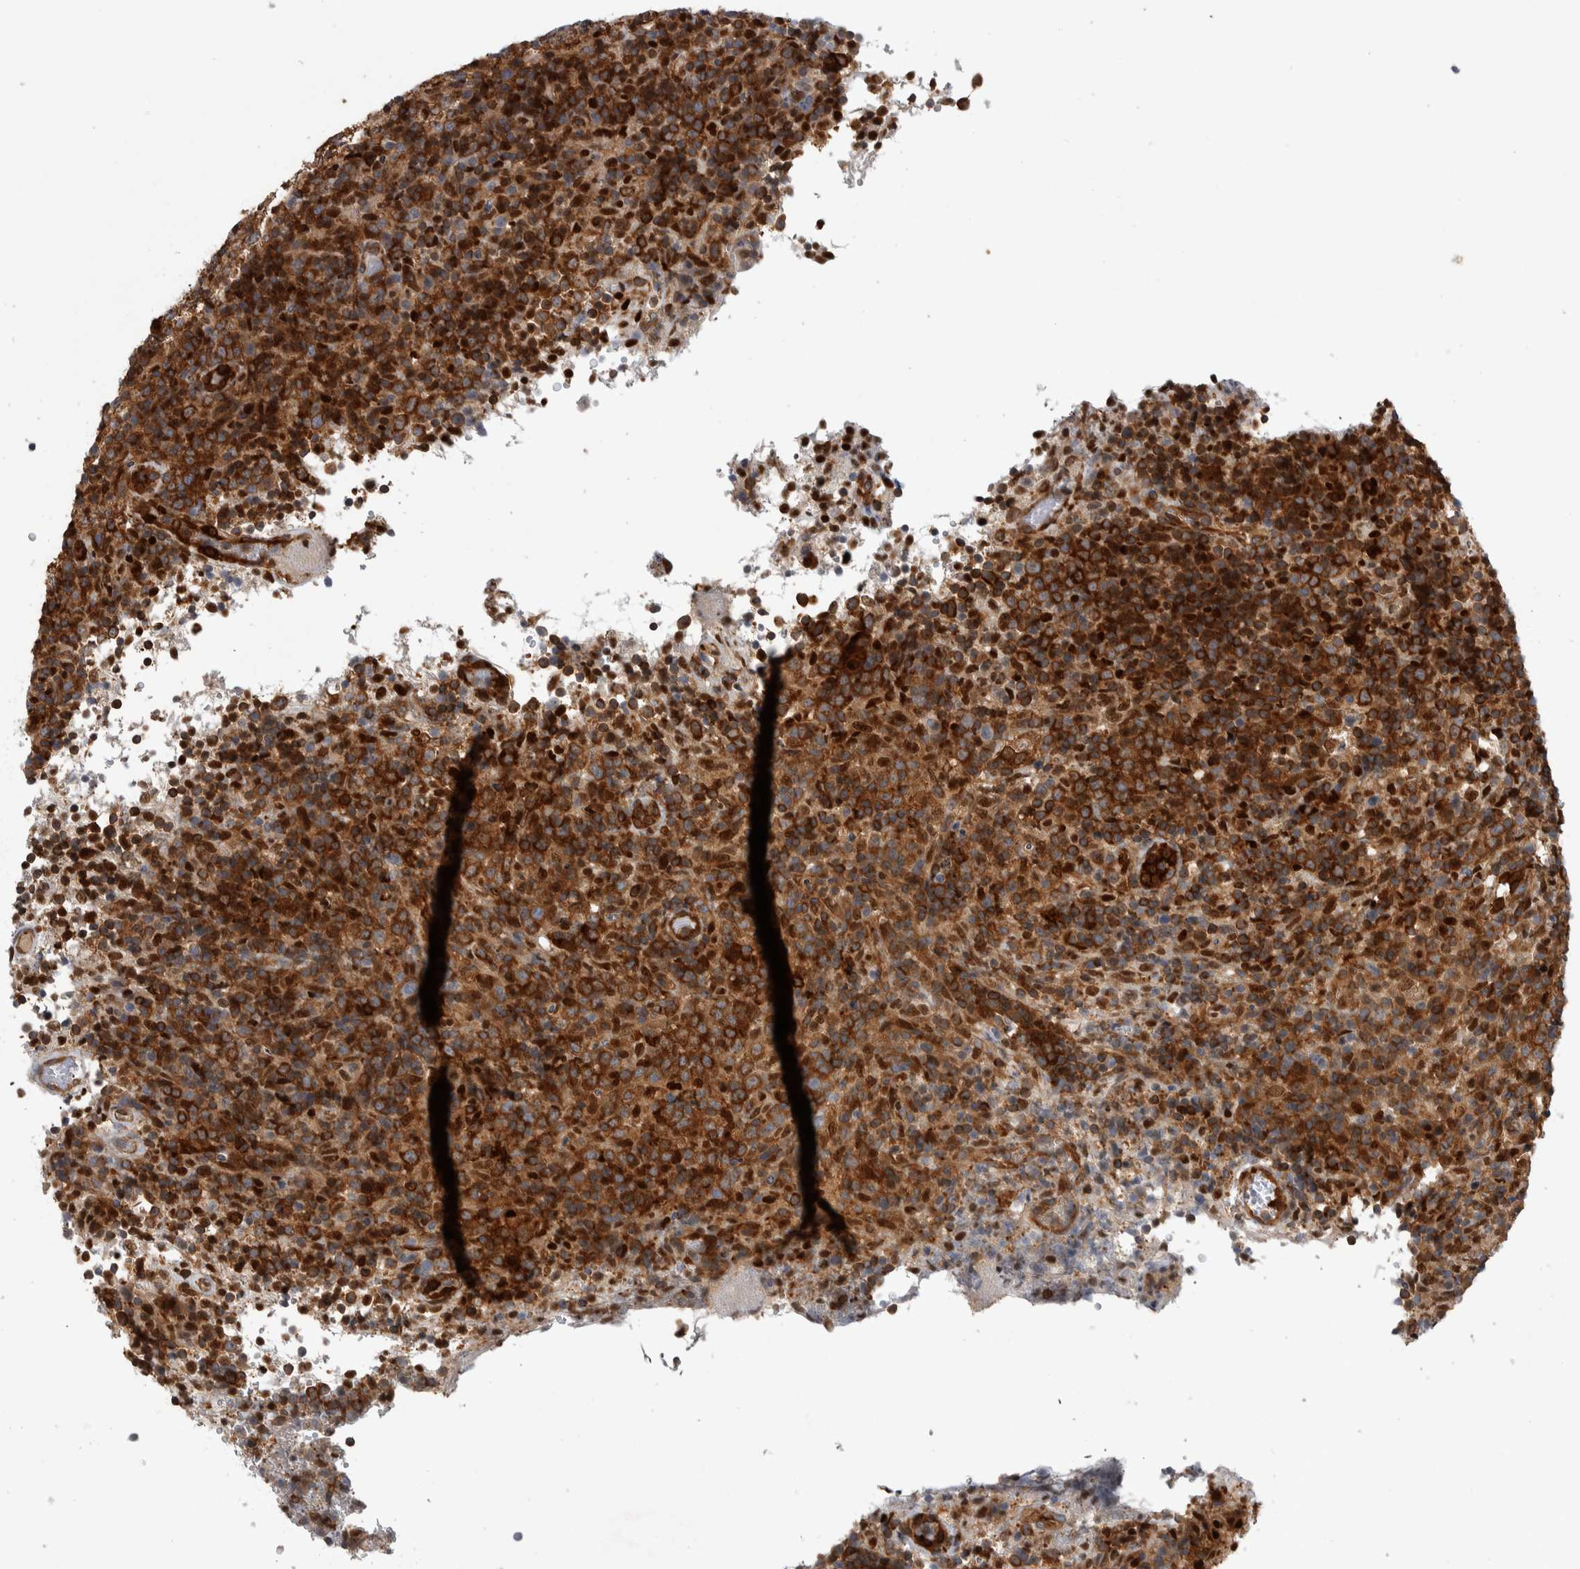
{"staining": {"intensity": "strong", "quantity": ">75%", "location": "cytoplasmic/membranous"}, "tissue": "lymphoma", "cell_type": "Tumor cells", "image_type": "cancer", "snomed": [{"axis": "morphology", "description": "Malignant lymphoma, non-Hodgkin's type, High grade"}, {"axis": "topography", "description": "Lymph node"}], "caption": "An immunohistochemistry histopathology image of neoplastic tissue is shown. Protein staining in brown shows strong cytoplasmic/membranous positivity in malignant lymphoma, non-Hodgkin's type (high-grade) within tumor cells. Using DAB (brown) and hematoxylin (blue) stains, captured at high magnification using brightfield microscopy.", "gene": "NFKB2", "patient": {"sex": "female", "age": 76}}